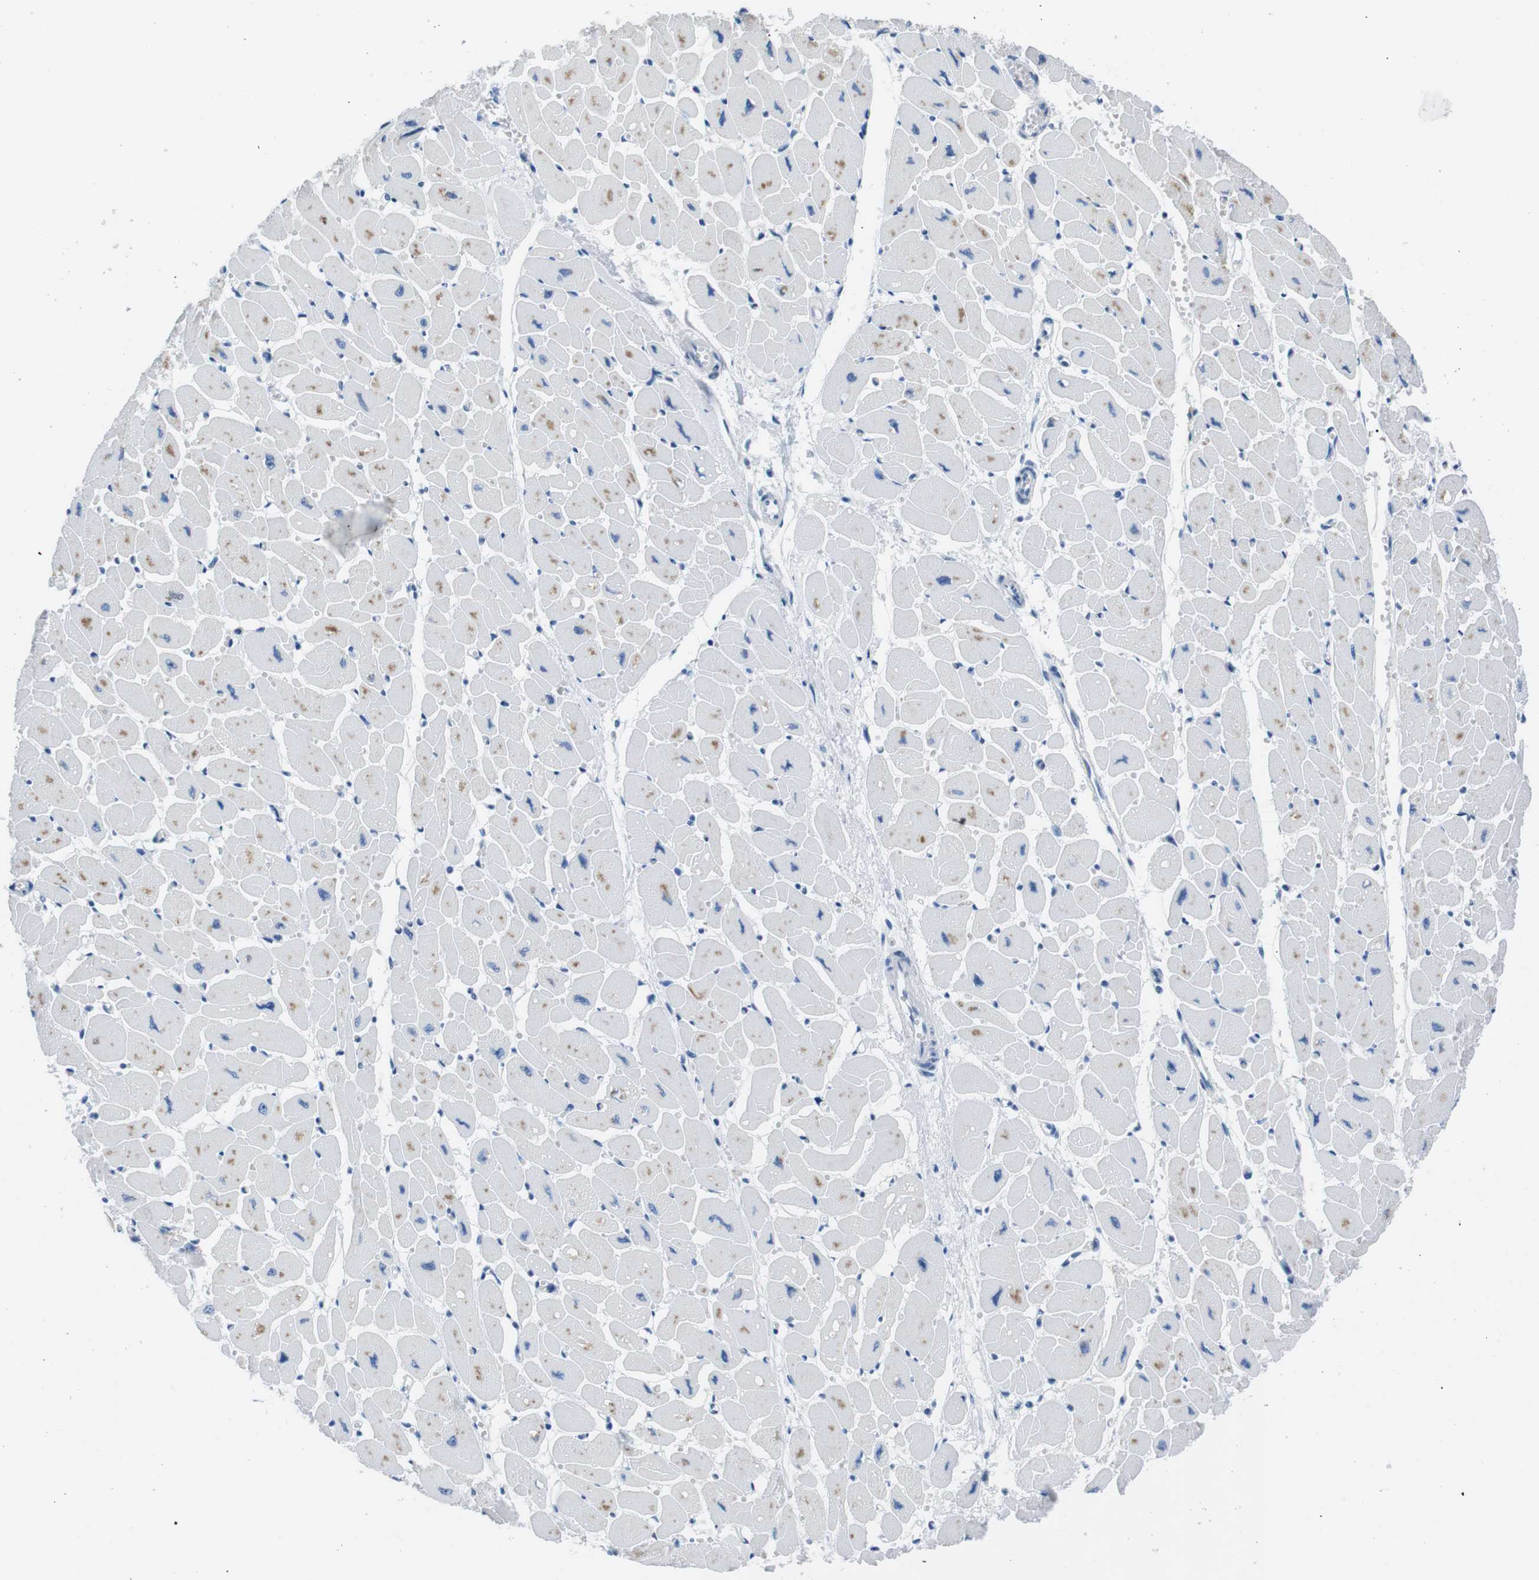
{"staining": {"intensity": "weak", "quantity": "<25%", "location": "cytoplasmic/membranous"}, "tissue": "heart muscle", "cell_type": "Cardiomyocytes", "image_type": "normal", "snomed": [{"axis": "morphology", "description": "Normal tissue, NOS"}, {"axis": "topography", "description": "Heart"}], "caption": "IHC photomicrograph of benign human heart muscle stained for a protein (brown), which exhibits no positivity in cardiomyocytes.", "gene": "MUC2", "patient": {"sex": "female", "age": 54}}